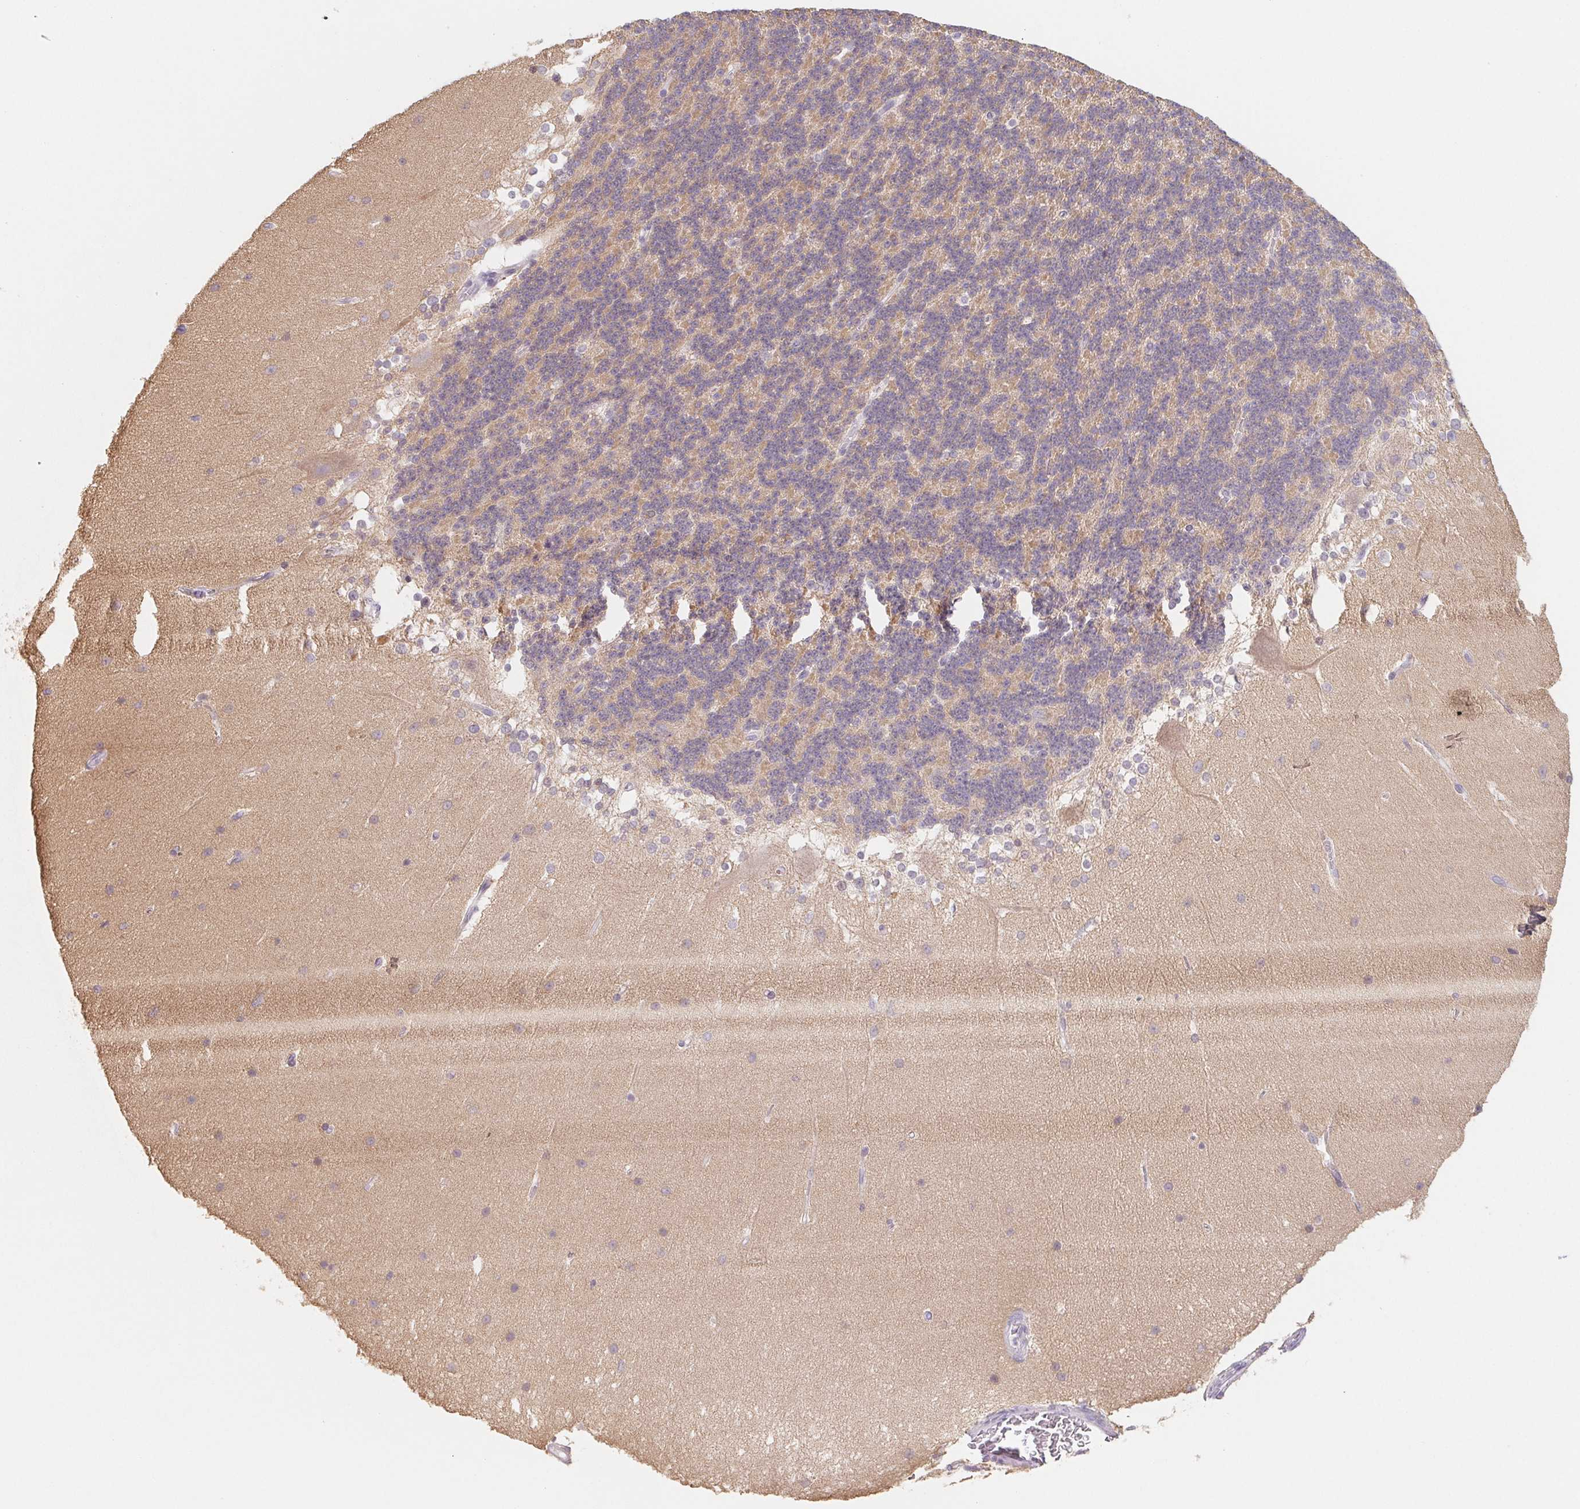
{"staining": {"intensity": "negative", "quantity": "none", "location": "none"}, "tissue": "cerebellum", "cell_type": "Cells in granular layer", "image_type": "normal", "snomed": [{"axis": "morphology", "description": "Normal tissue, NOS"}, {"axis": "topography", "description": "Cerebellum"}], "caption": "DAB (3,3'-diaminobenzidine) immunohistochemical staining of benign cerebellum demonstrates no significant expression in cells in granular layer.", "gene": "CTNND2", "patient": {"sex": "female", "age": 19}}